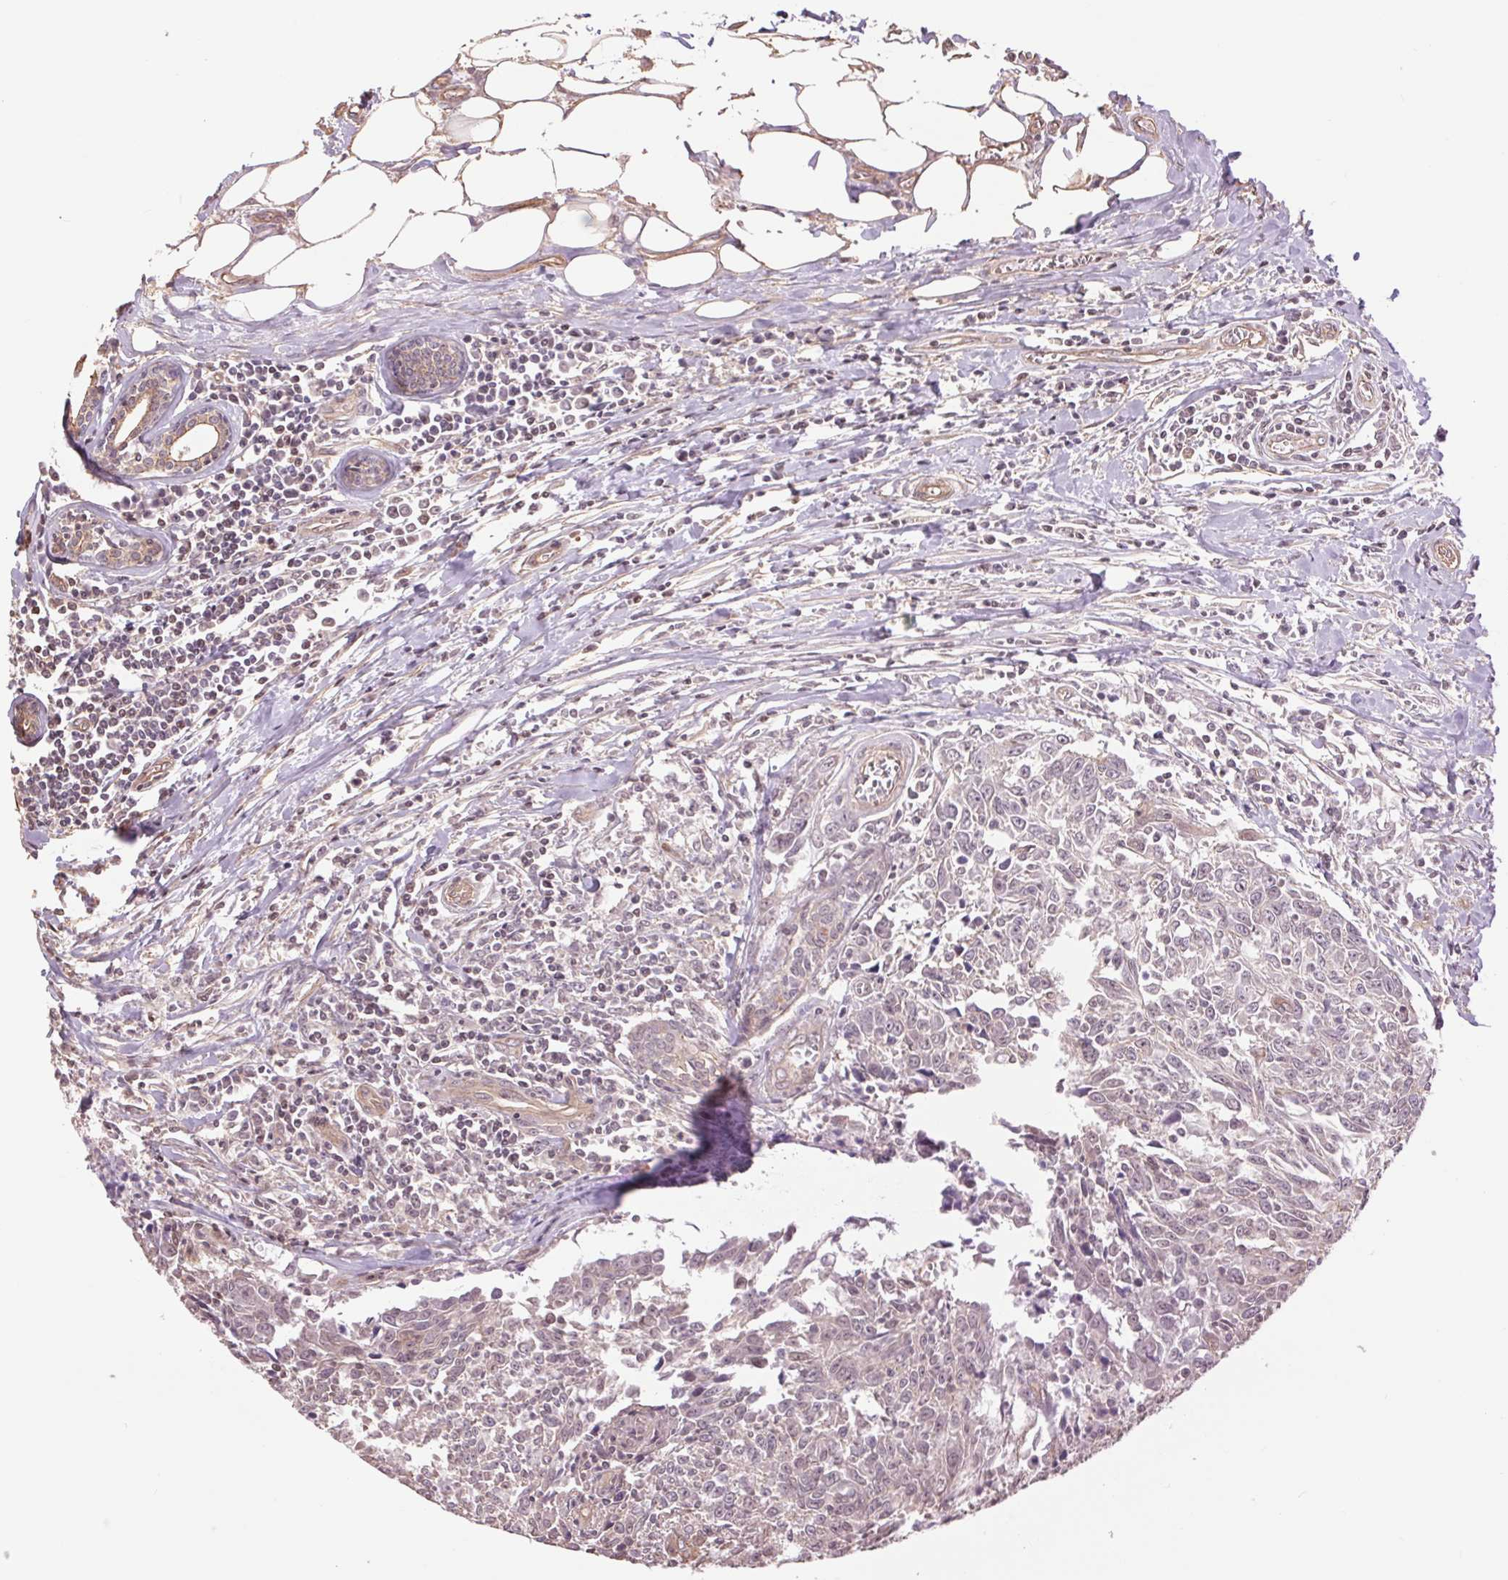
{"staining": {"intensity": "negative", "quantity": "none", "location": "none"}, "tissue": "breast cancer", "cell_type": "Tumor cells", "image_type": "cancer", "snomed": [{"axis": "morphology", "description": "Duct carcinoma"}, {"axis": "topography", "description": "Breast"}], "caption": "Immunohistochemical staining of breast invasive ductal carcinoma reveals no significant staining in tumor cells.", "gene": "PALM", "patient": {"sex": "female", "age": 50}}